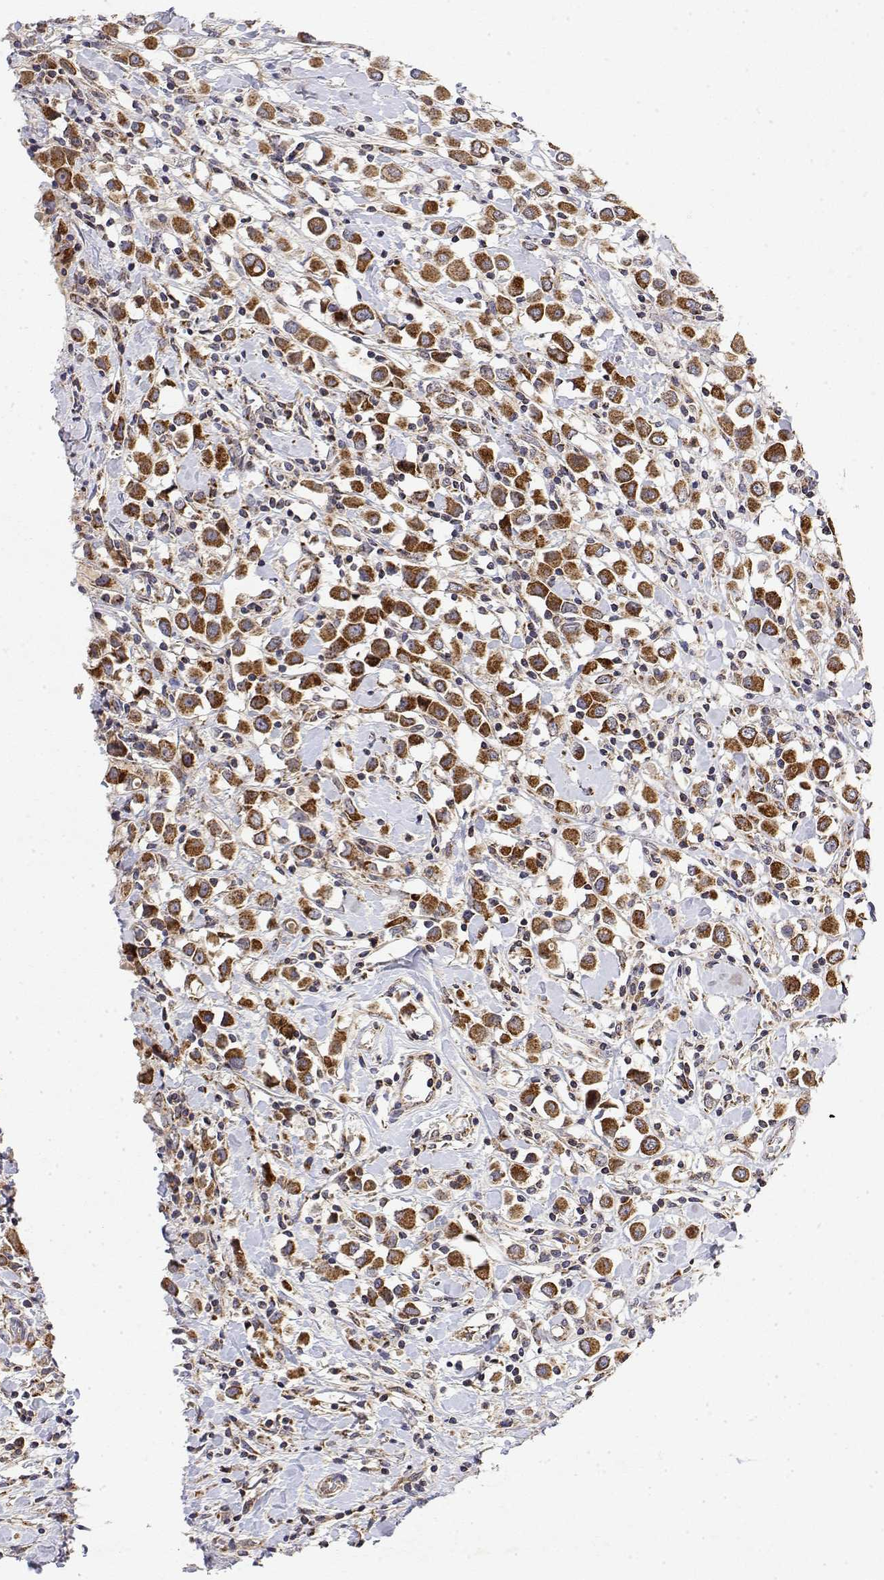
{"staining": {"intensity": "moderate", "quantity": ">75%", "location": "cytoplasmic/membranous"}, "tissue": "breast cancer", "cell_type": "Tumor cells", "image_type": "cancer", "snomed": [{"axis": "morphology", "description": "Duct carcinoma"}, {"axis": "topography", "description": "Breast"}], "caption": "An immunohistochemistry photomicrograph of tumor tissue is shown. Protein staining in brown shows moderate cytoplasmic/membranous positivity in infiltrating ductal carcinoma (breast) within tumor cells. (Stains: DAB (3,3'-diaminobenzidine) in brown, nuclei in blue, Microscopy: brightfield microscopy at high magnification).", "gene": "GADD45GIP1", "patient": {"sex": "female", "age": 61}}